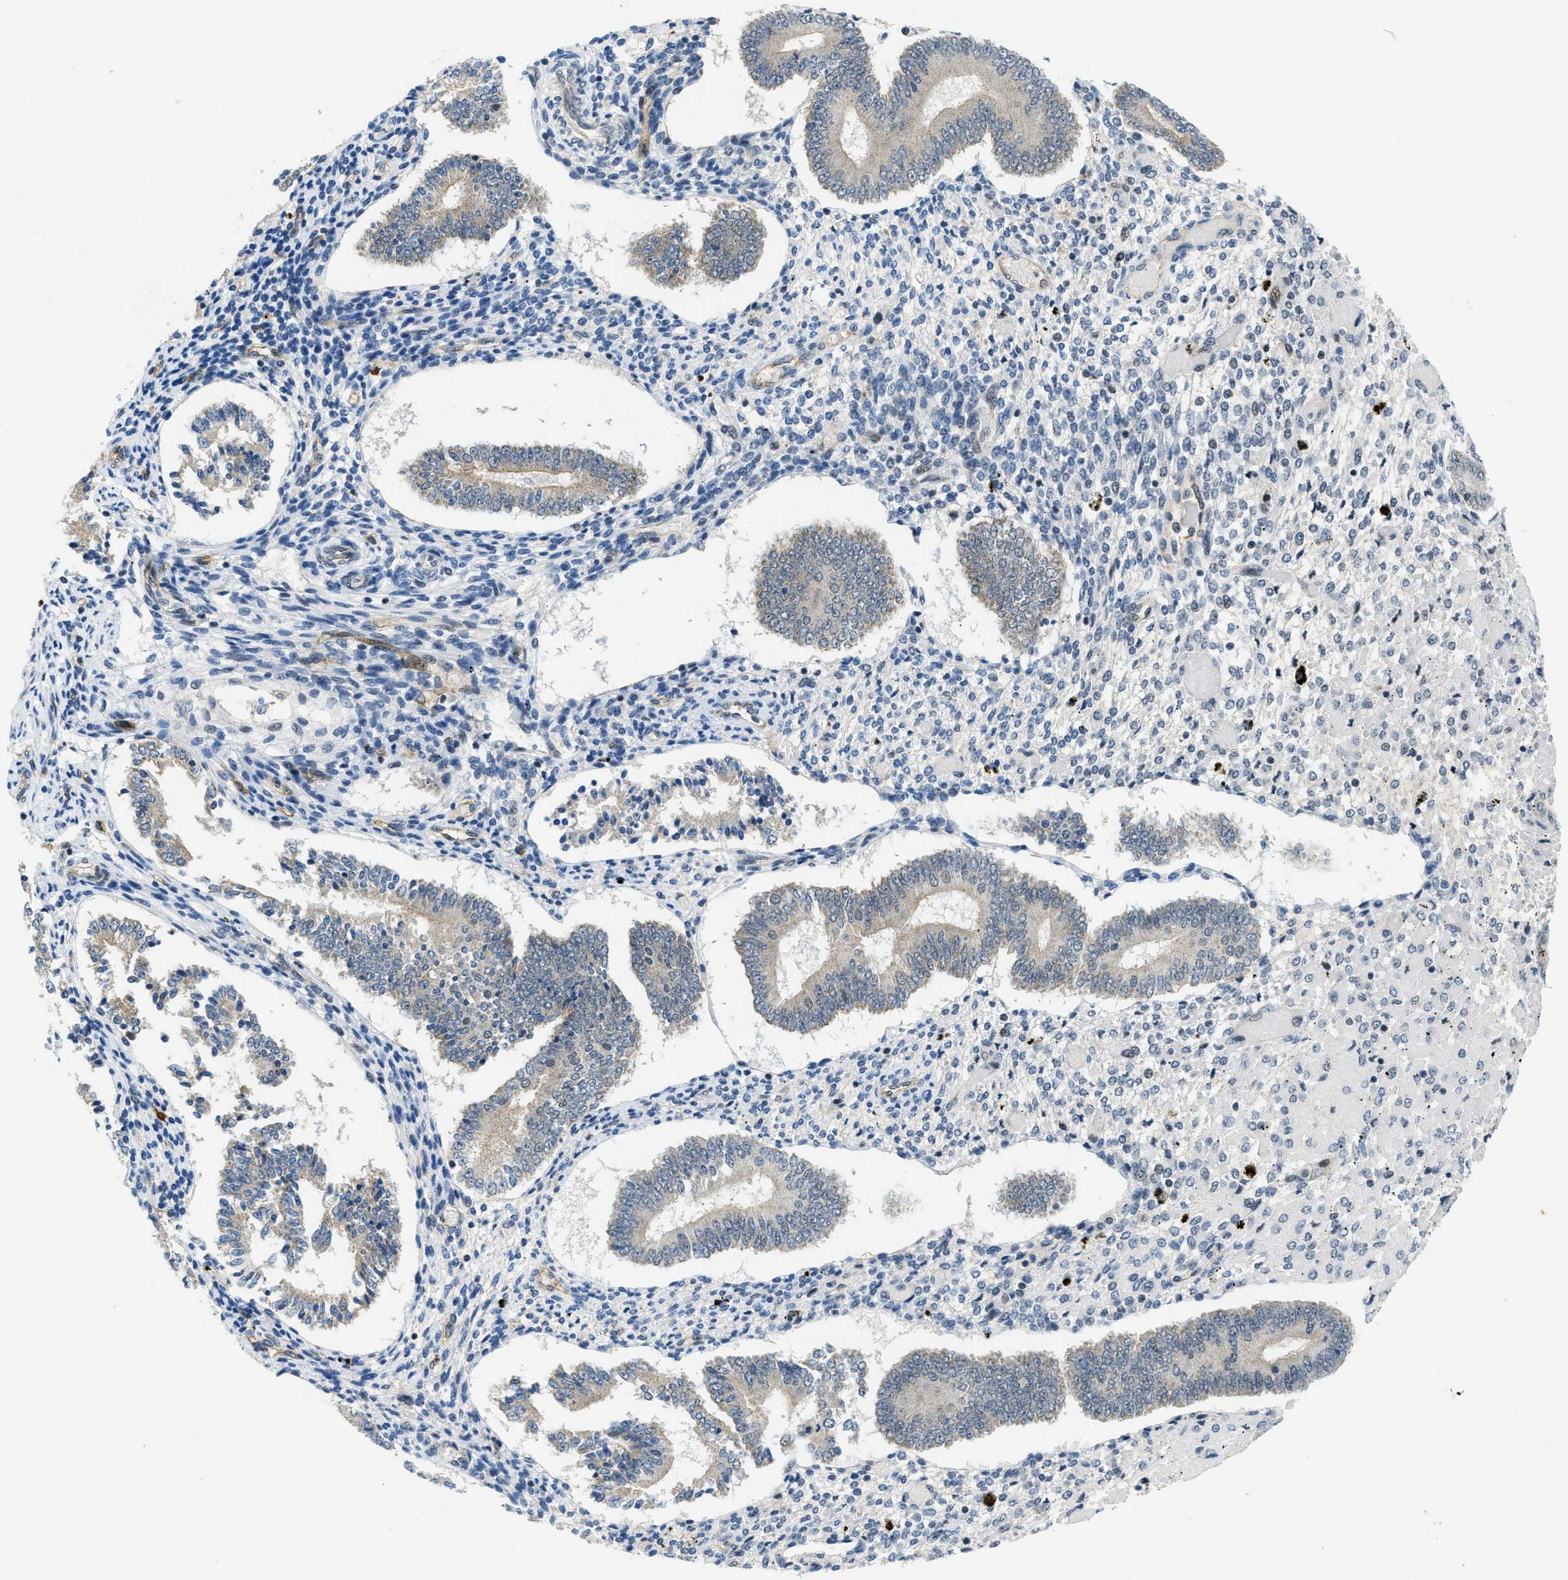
{"staining": {"intensity": "negative", "quantity": "none", "location": "none"}, "tissue": "endometrium", "cell_type": "Cells in endometrial stroma", "image_type": "normal", "snomed": [{"axis": "morphology", "description": "Normal tissue, NOS"}, {"axis": "topography", "description": "Endometrium"}], "caption": "DAB immunohistochemical staining of benign endometrium displays no significant expression in cells in endometrial stroma.", "gene": "SLCO2A1", "patient": {"sex": "female", "age": 42}}